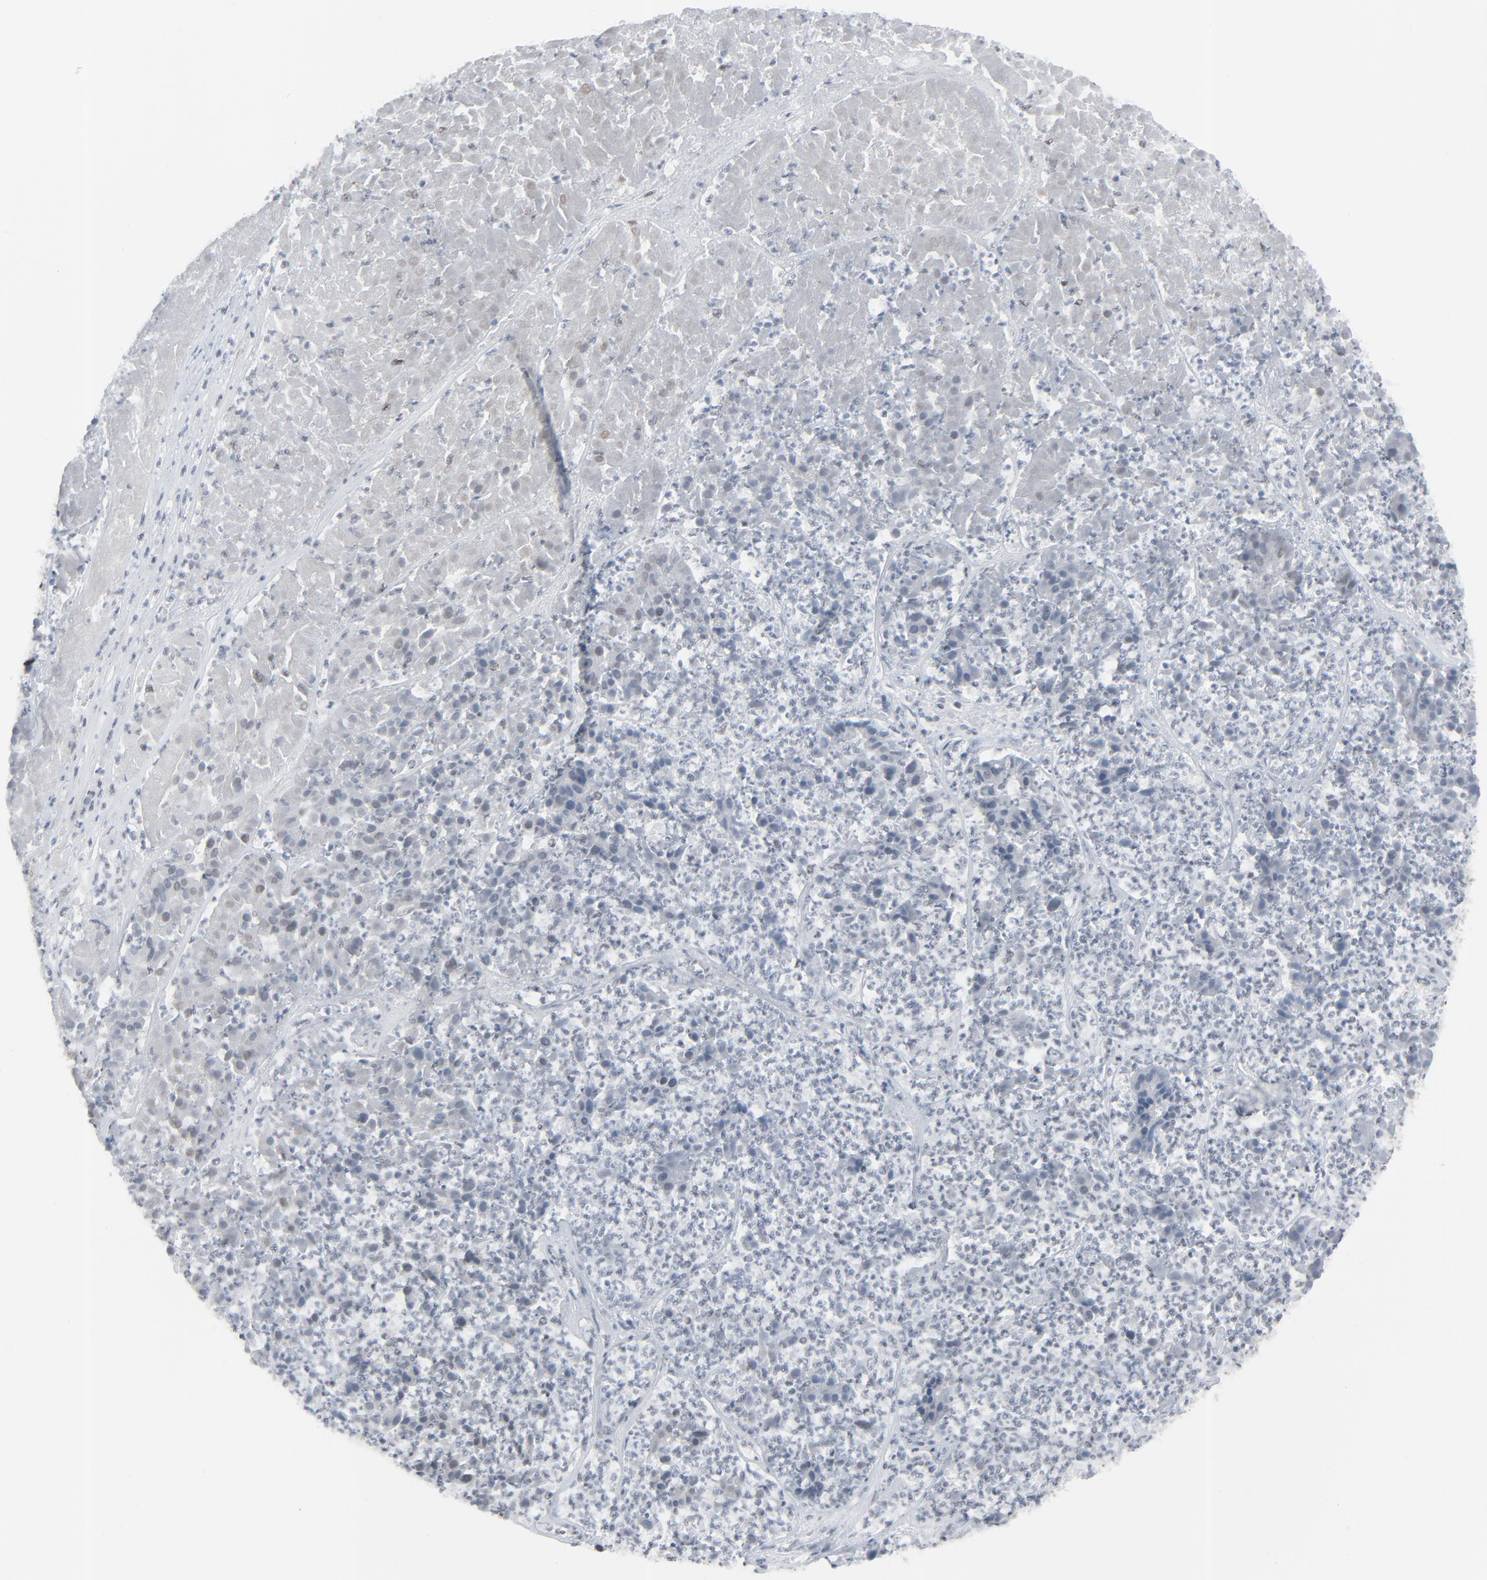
{"staining": {"intensity": "strong", "quantity": "25%-75%", "location": "nuclear"}, "tissue": "pancreatic cancer", "cell_type": "Tumor cells", "image_type": "cancer", "snomed": [{"axis": "morphology", "description": "Adenocarcinoma, NOS"}, {"axis": "topography", "description": "Pancreas"}], "caption": "IHC image of neoplastic tissue: pancreatic cancer stained using immunohistochemistry demonstrates high levels of strong protein expression localized specifically in the nuclear of tumor cells, appearing as a nuclear brown color.", "gene": "FBXO28", "patient": {"sex": "male", "age": 50}}